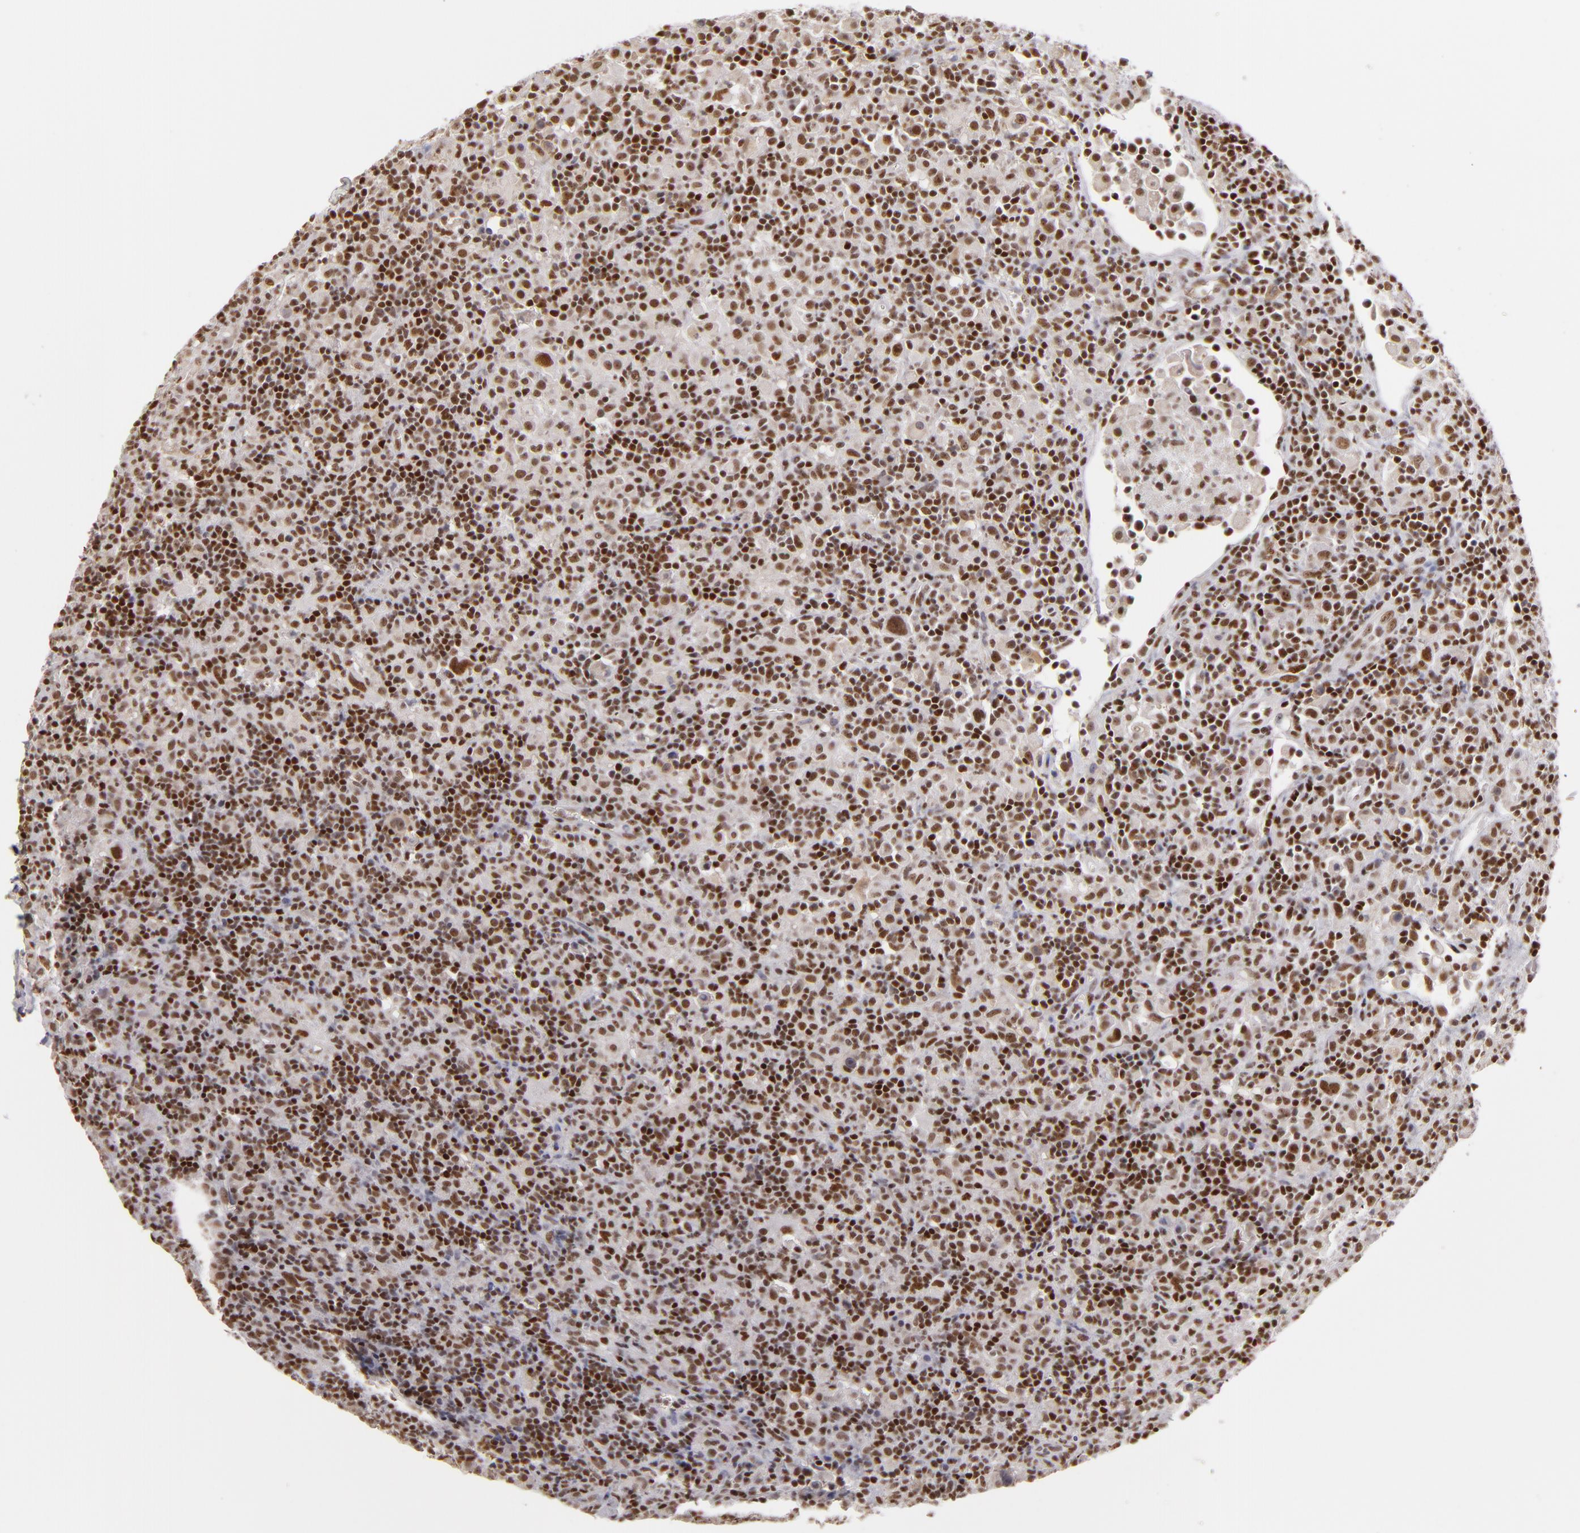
{"staining": {"intensity": "moderate", "quantity": ">75%", "location": "nuclear"}, "tissue": "lymphoma", "cell_type": "Tumor cells", "image_type": "cancer", "snomed": [{"axis": "morphology", "description": "Hodgkin's disease, NOS"}, {"axis": "topography", "description": "Lymph node"}], "caption": "DAB immunohistochemical staining of human lymphoma exhibits moderate nuclear protein expression in about >75% of tumor cells.", "gene": "DAXX", "patient": {"sex": "male", "age": 46}}